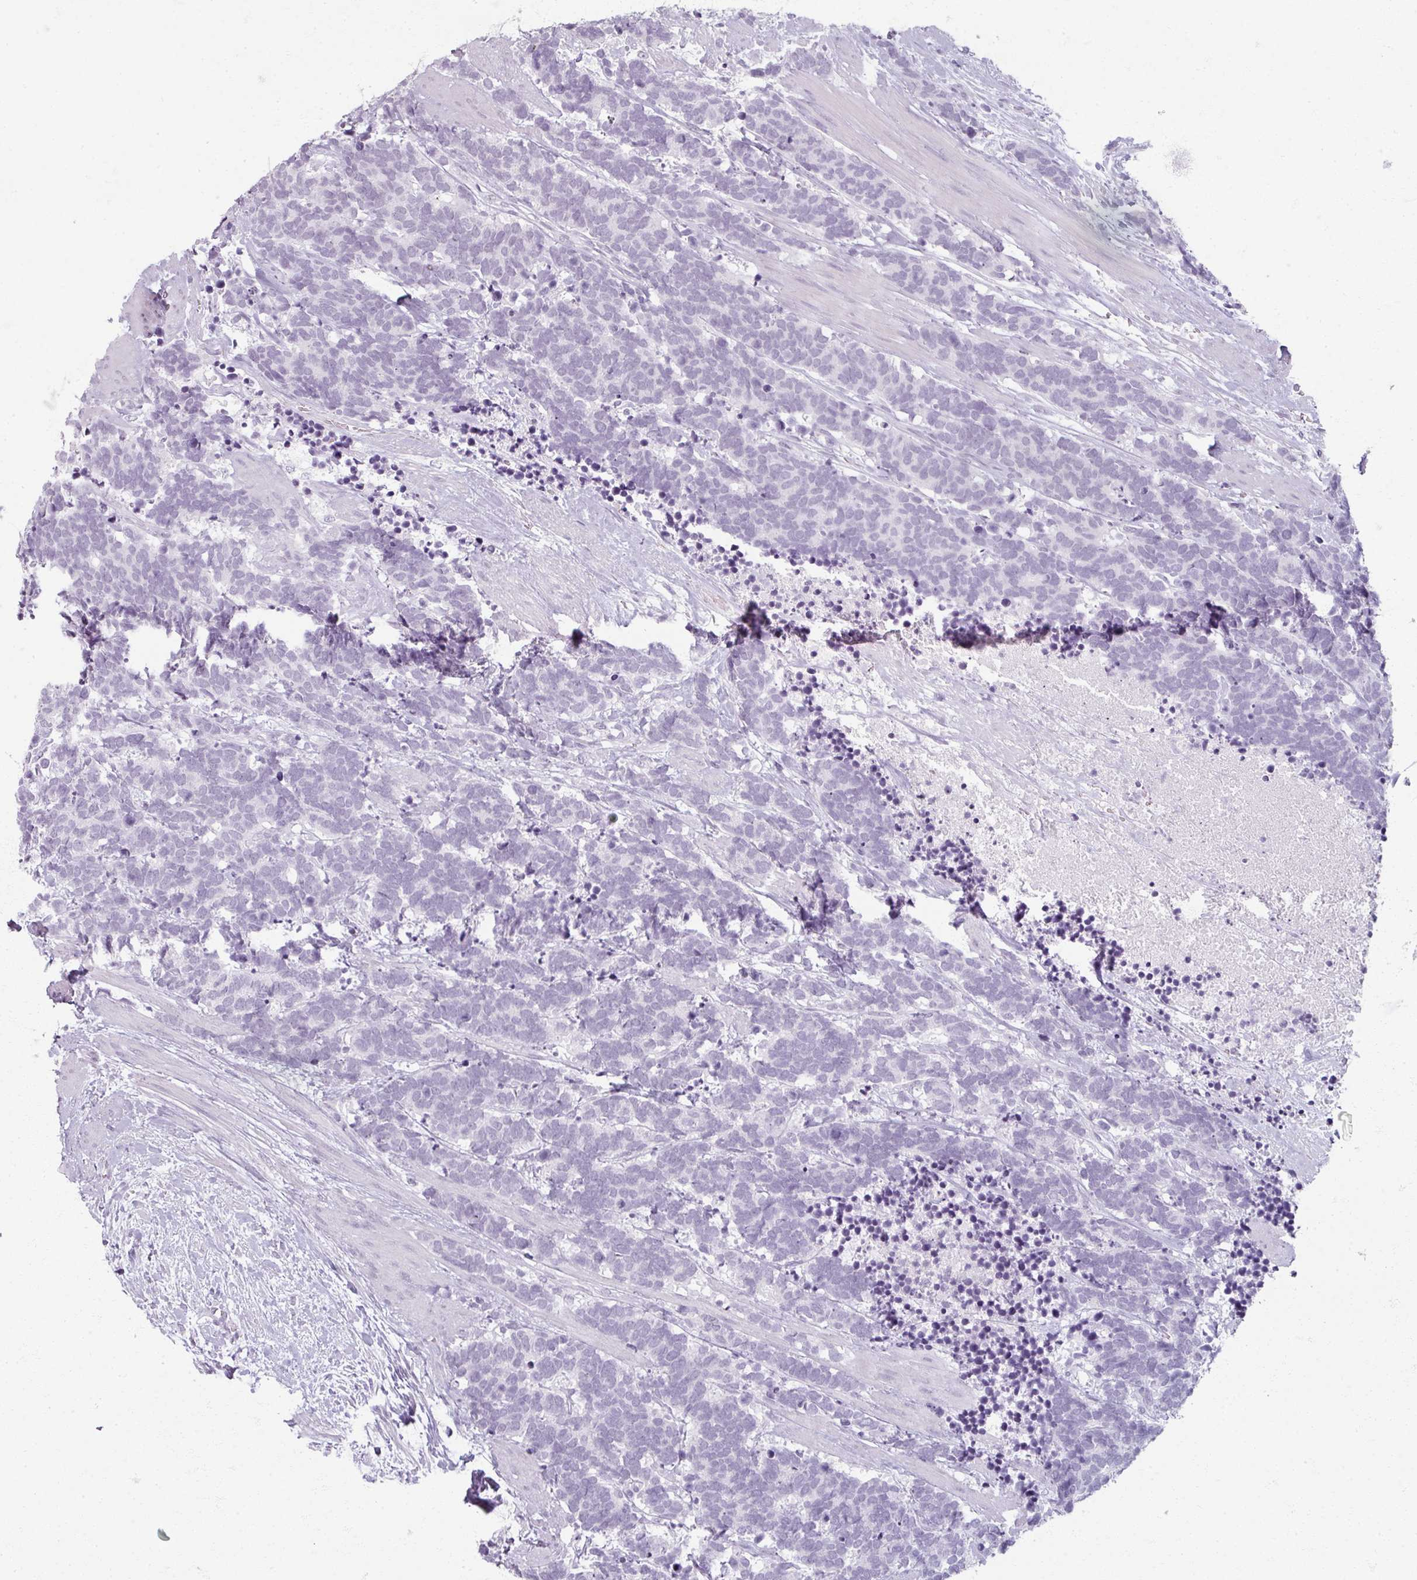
{"staining": {"intensity": "negative", "quantity": "none", "location": "none"}, "tissue": "carcinoid", "cell_type": "Tumor cells", "image_type": "cancer", "snomed": [{"axis": "morphology", "description": "Carcinoma, NOS"}, {"axis": "morphology", "description": "Carcinoid, malignant, NOS"}, {"axis": "topography", "description": "Prostate"}], "caption": "DAB (3,3'-diaminobenzidine) immunohistochemical staining of human malignant carcinoid shows no significant staining in tumor cells.", "gene": "RFPL2", "patient": {"sex": "male", "age": 57}}